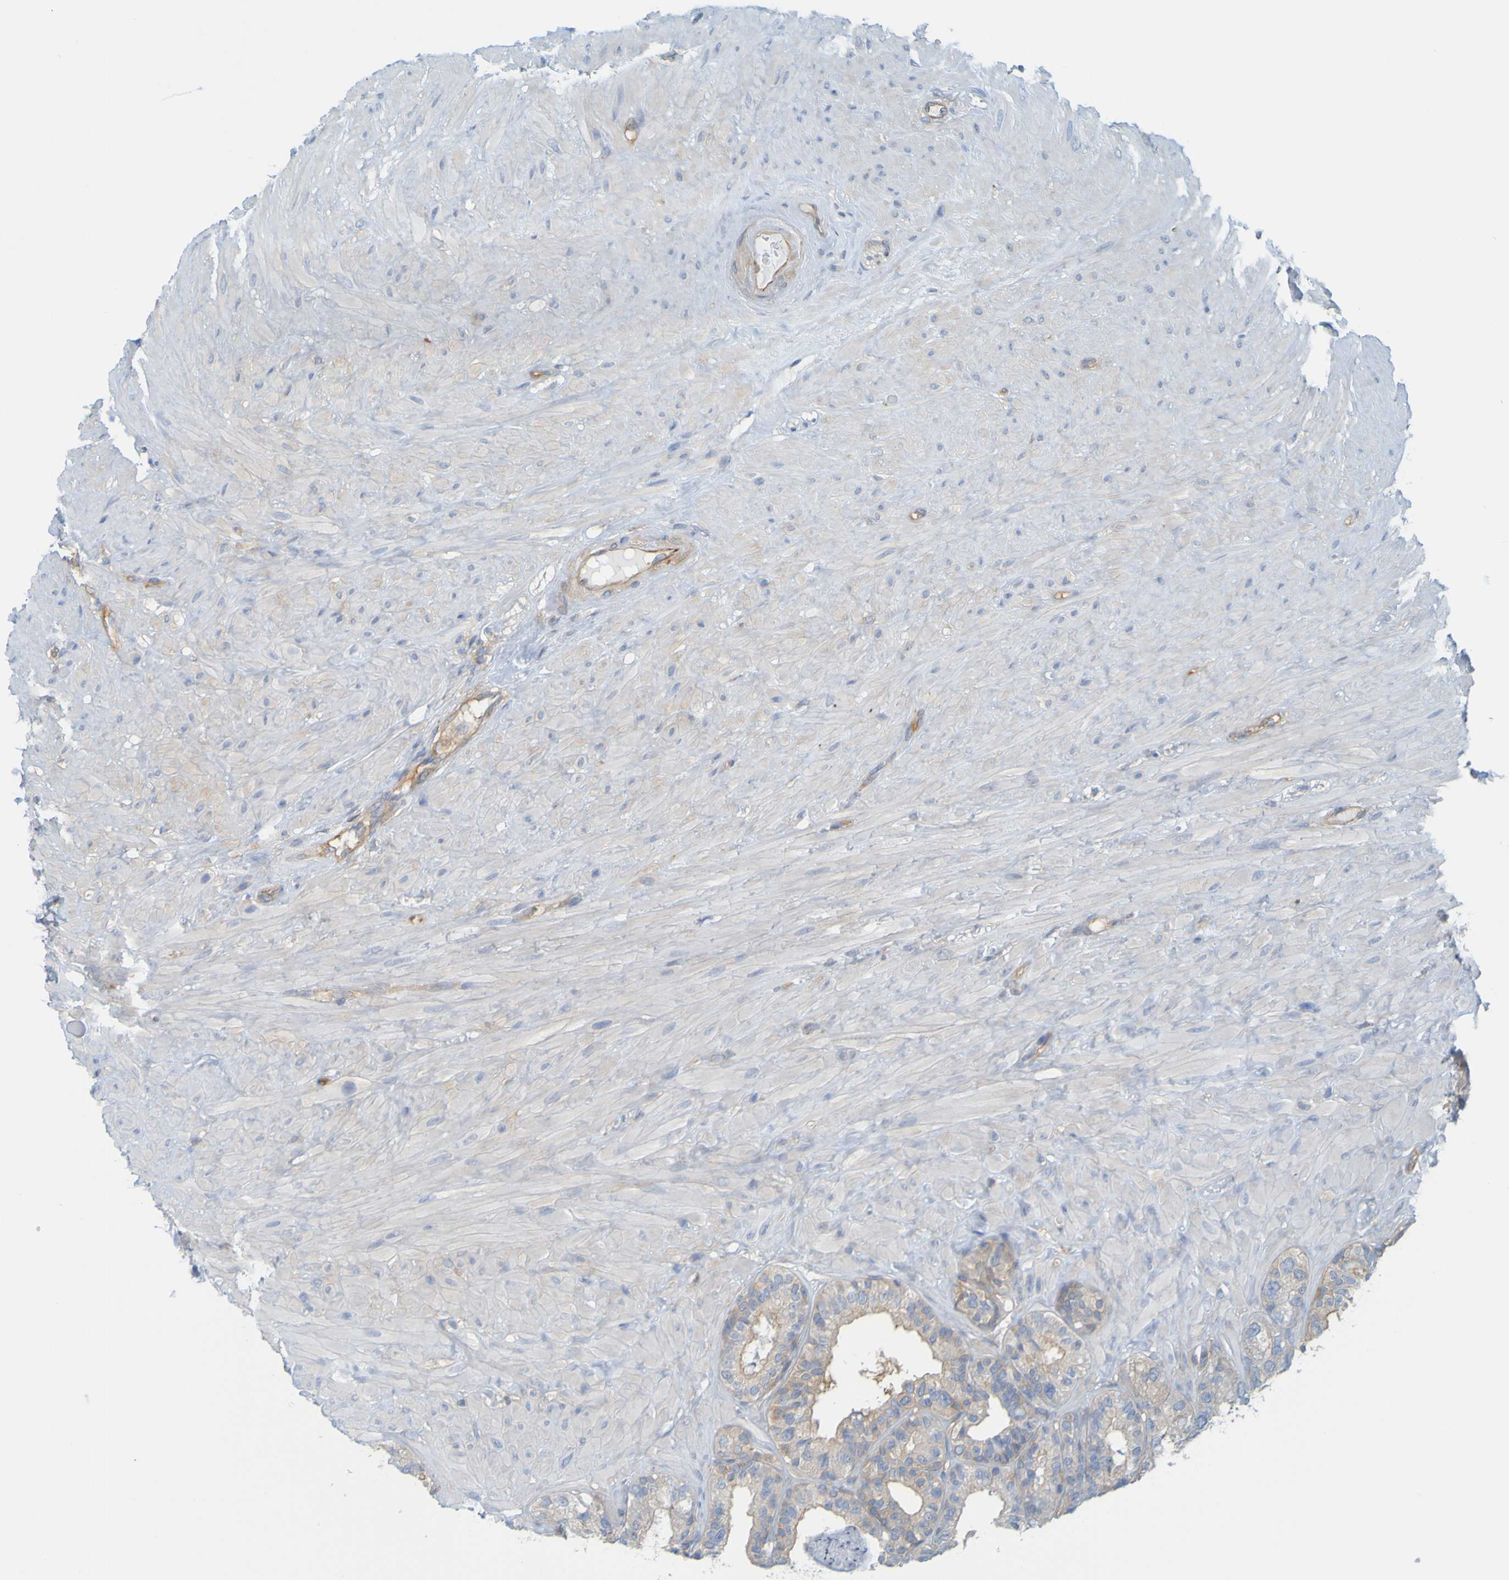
{"staining": {"intensity": "moderate", "quantity": "25%-75%", "location": "cytoplasmic/membranous"}, "tissue": "seminal vesicle", "cell_type": "Glandular cells", "image_type": "normal", "snomed": [{"axis": "morphology", "description": "Normal tissue, NOS"}, {"axis": "topography", "description": "Seminal veicle"}], "caption": "IHC photomicrograph of benign seminal vesicle stained for a protein (brown), which exhibits medium levels of moderate cytoplasmic/membranous positivity in approximately 25%-75% of glandular cells.", "gene": "APPL1", "patient": {"sex": "male", "age": 68}}